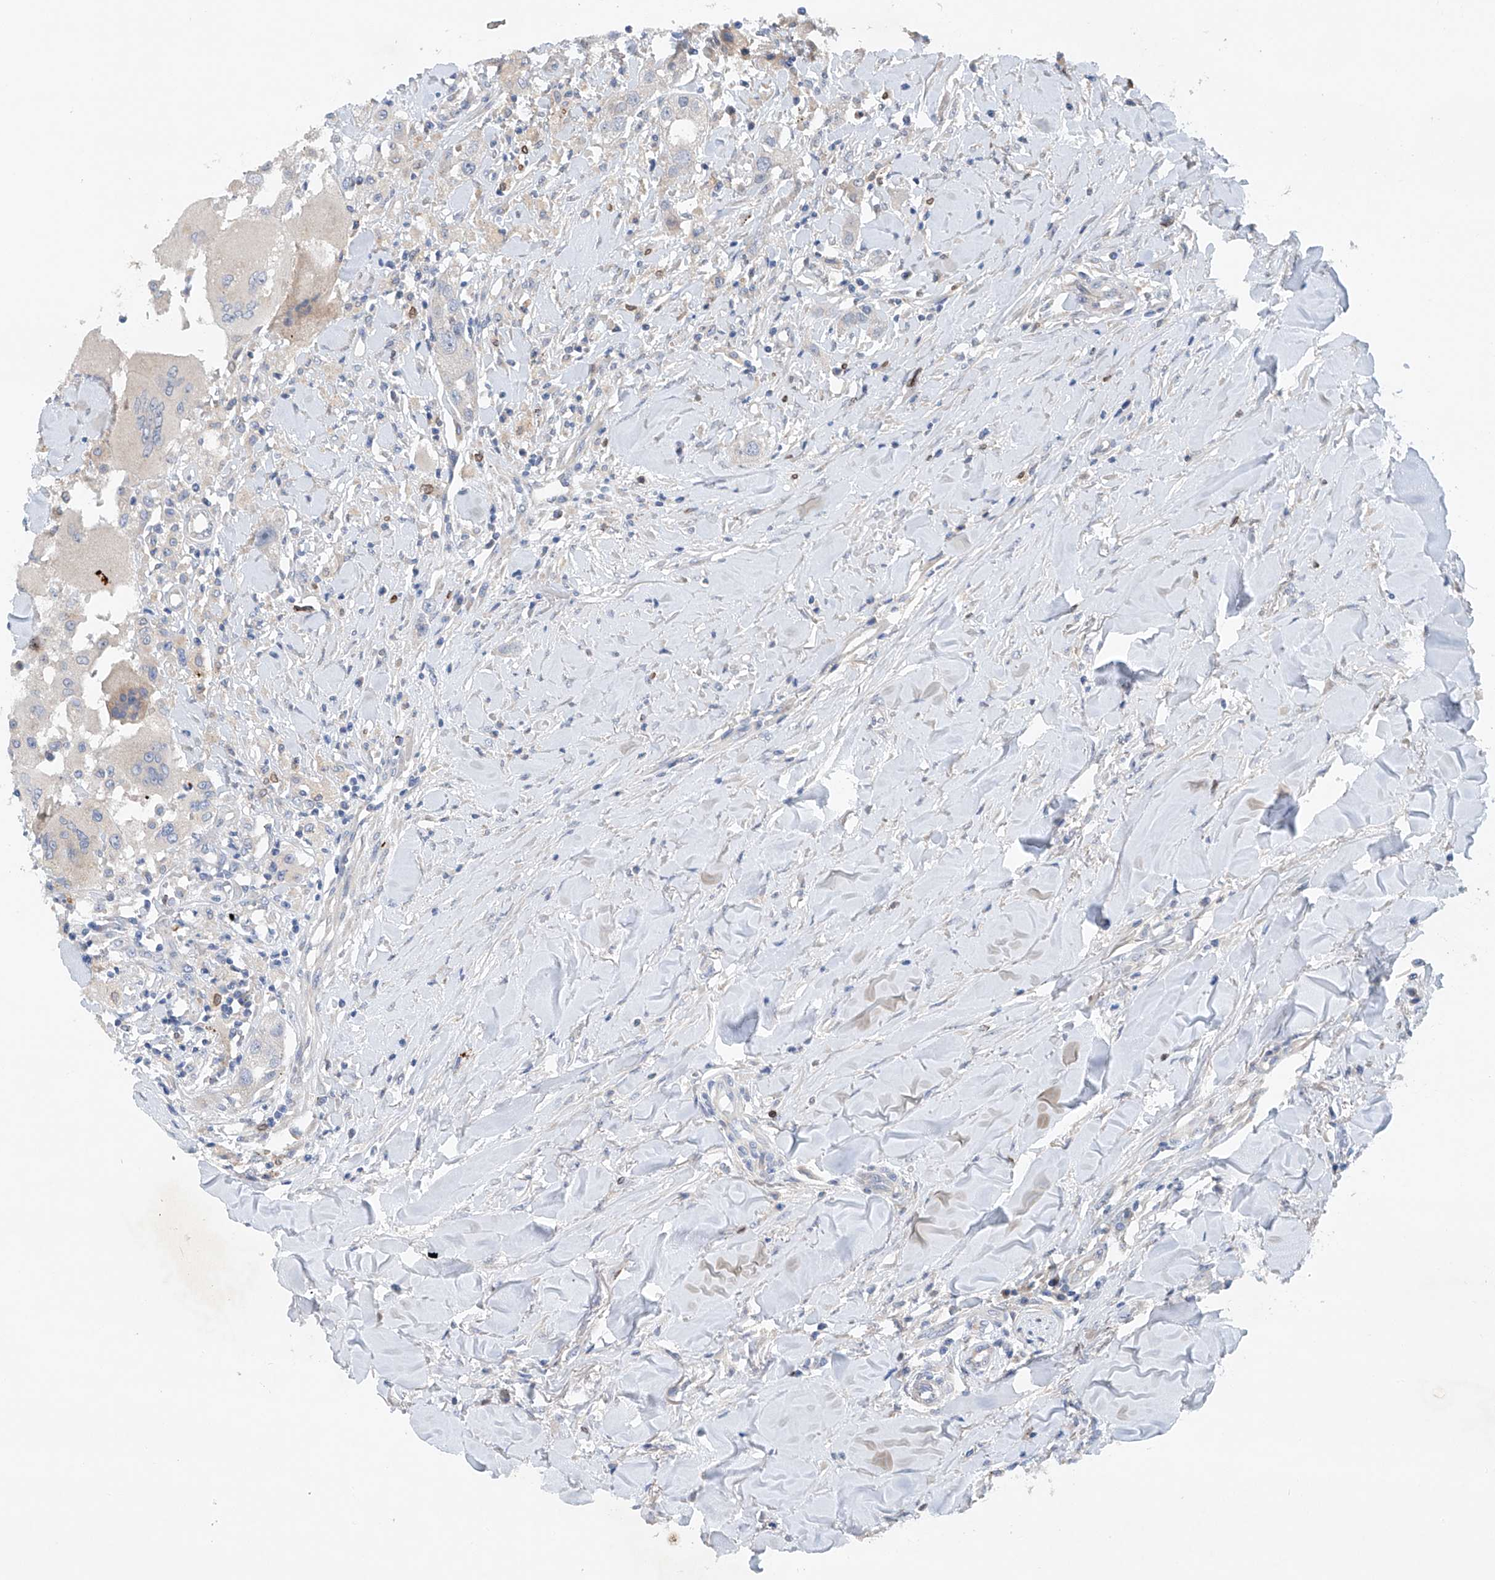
{"staining": {"intensity": "negative", "quantity": "none", "location": "none"}, "tissue": "head and neck cancer", "cell_type": "Tumor cells", "image_type": "cancer", "snomed": [{"axis": "morphology", "description": "Normal tissue, NOS"}, {"axis": "morphology", "description": "Squamous cell carcinoma, NOS"}, {"axis": "topography", "description": "Skeletal muscle"}, {"axis": "topography", "description": "Head-Neck"}], "caption": "Protein analysis of head and neck squamous cell carcinoma demonstrates no significant expression in tumor cells.", "gene": "CEP85L", "patient": {"sex": "male", "age": 51}}